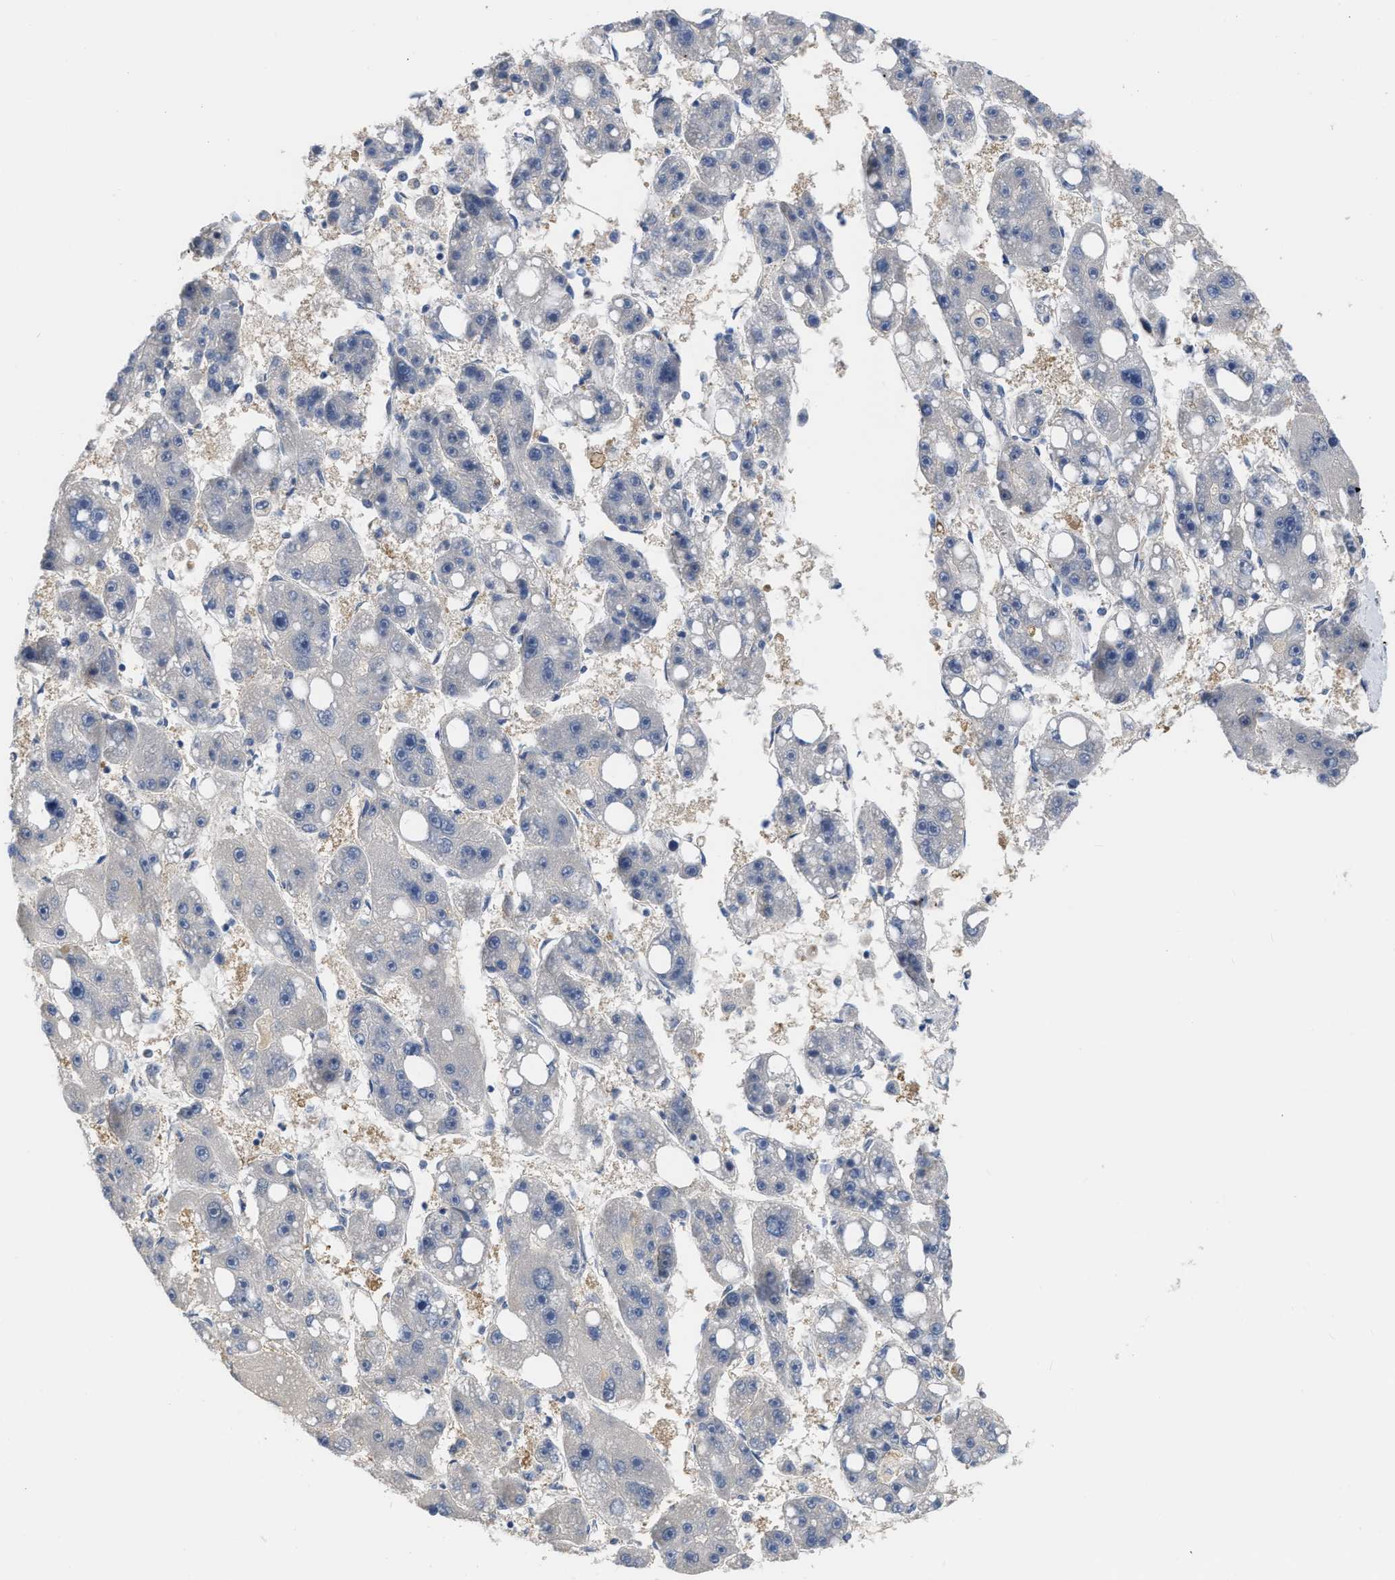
{"staining": {"intensity": "weak", "quantity": "<25%", "location": "cytoplasmic/membranous"}, "tissue": "liver cancer", "cell_type": "Tumor cells", "image_type": "cancer", "snomed": [{"axis": "morphology", "description": "Carcinoma, Hepatocellular, NOS"}, {"axis": "topography", "description": "Liver"}], "caption": "Immunohistochemistry of human liver hepatocellular carcinoma reveals no staining in tumor cells.", "gene": "CRYM", "patient": {"sex": "female", "age": 61}}